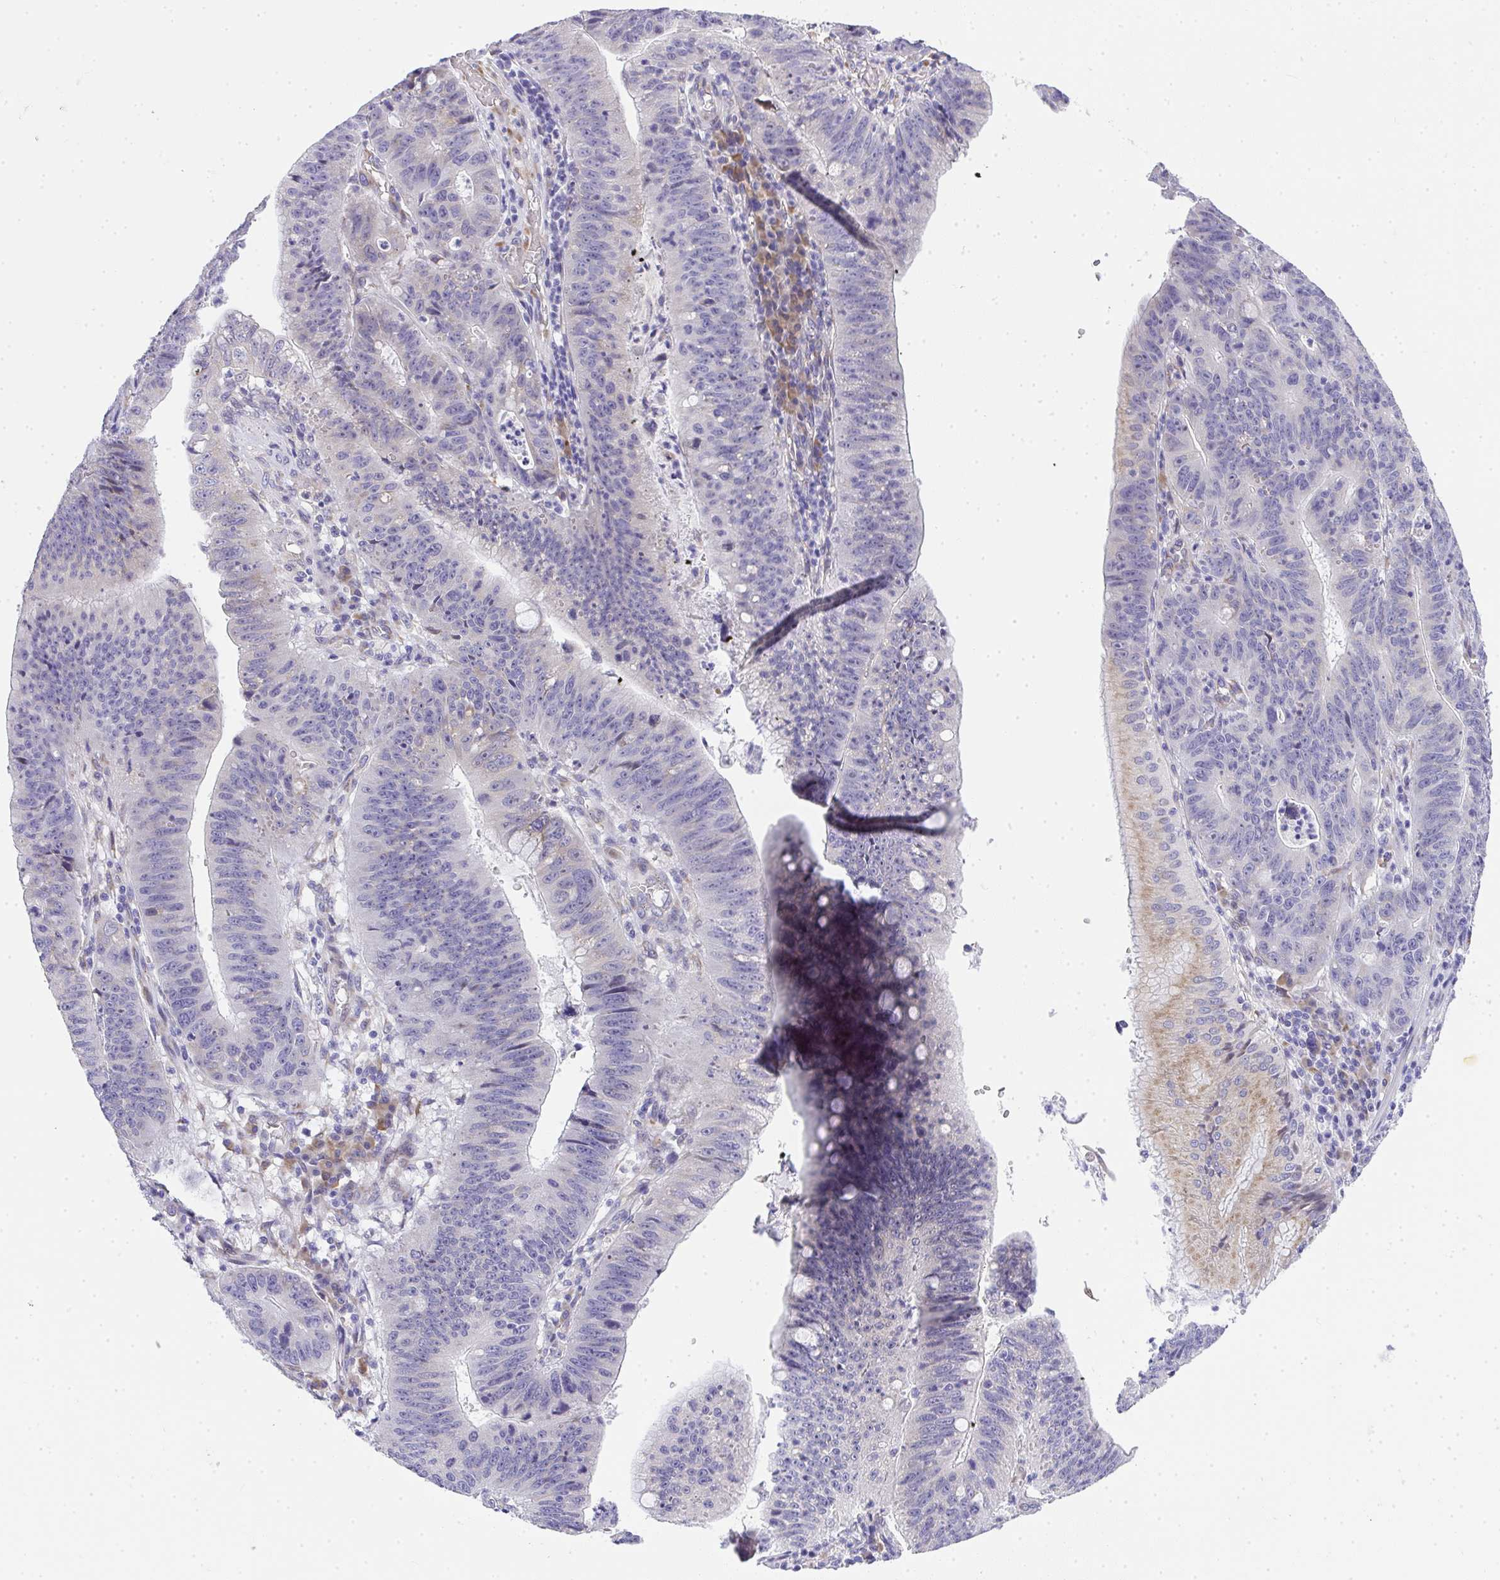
{"staining": {"intensity": "negative", "quantity": "none", "location": "none"}, "tissue": "stomach cancer", "cell_type": "Tumor cells", "image_type": "cancer", "snomed": [{"axis": "morphology", "description": "Adenocarcinoma, NOS"}, {"axis": "topography", "description": "Stomach"}], "caption": "Immunohistochemistry (IHC) of stomach cancer (adenocarcinoma) shows no expression in tumor cells. (Stains: DAB immunohistochemistry with hematoxylin counter stain, Microscopy: brightfield microscopy at high magnification).", "gene": "ADRA2C", "patient": {"sex": "male", "age": 59}}